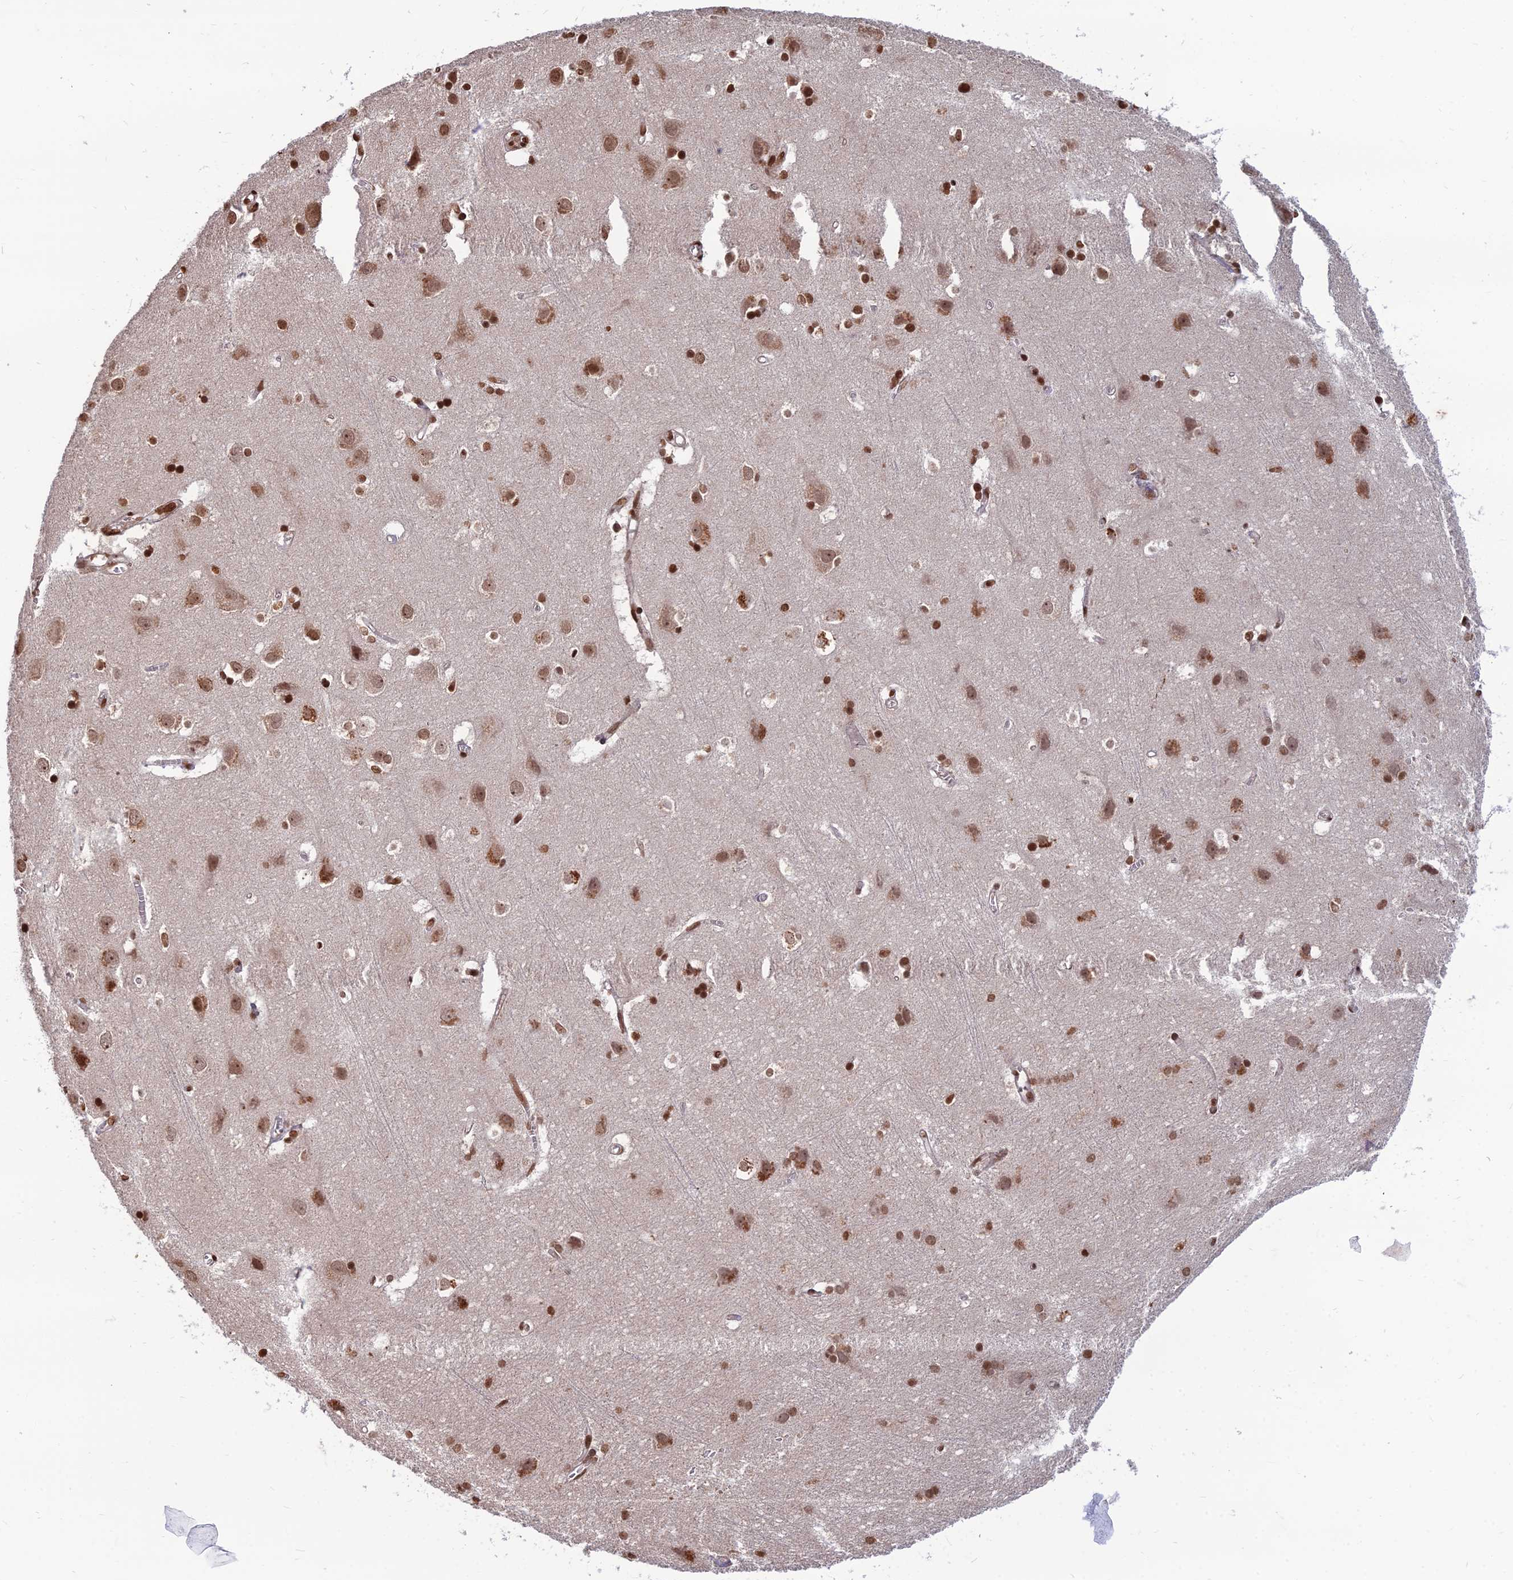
{"staining": {"intensity": "weak", "quantity": "25%-75%", "location": "cytoplasmic/membranous,nuclear"}, "tissue": "cerebral cortex", "cell_type": "Endothelial cells", "image_type": "normal", "snomed": [{"axis": "morphology", "description": "Normal tissue, NOS"}, {"axis": "topography", "description": "Cerebral cortex"}], "caption": "Brown immunohistochemical staining in benign human cerebral cortex shows weak cytoplasmic/membranous,nuclear staining in about 25%-75% of endothelial cells. Nuclei are stained in blue.", "gene": "OPA3", "patient": {"sex": "male", "age": 54}}